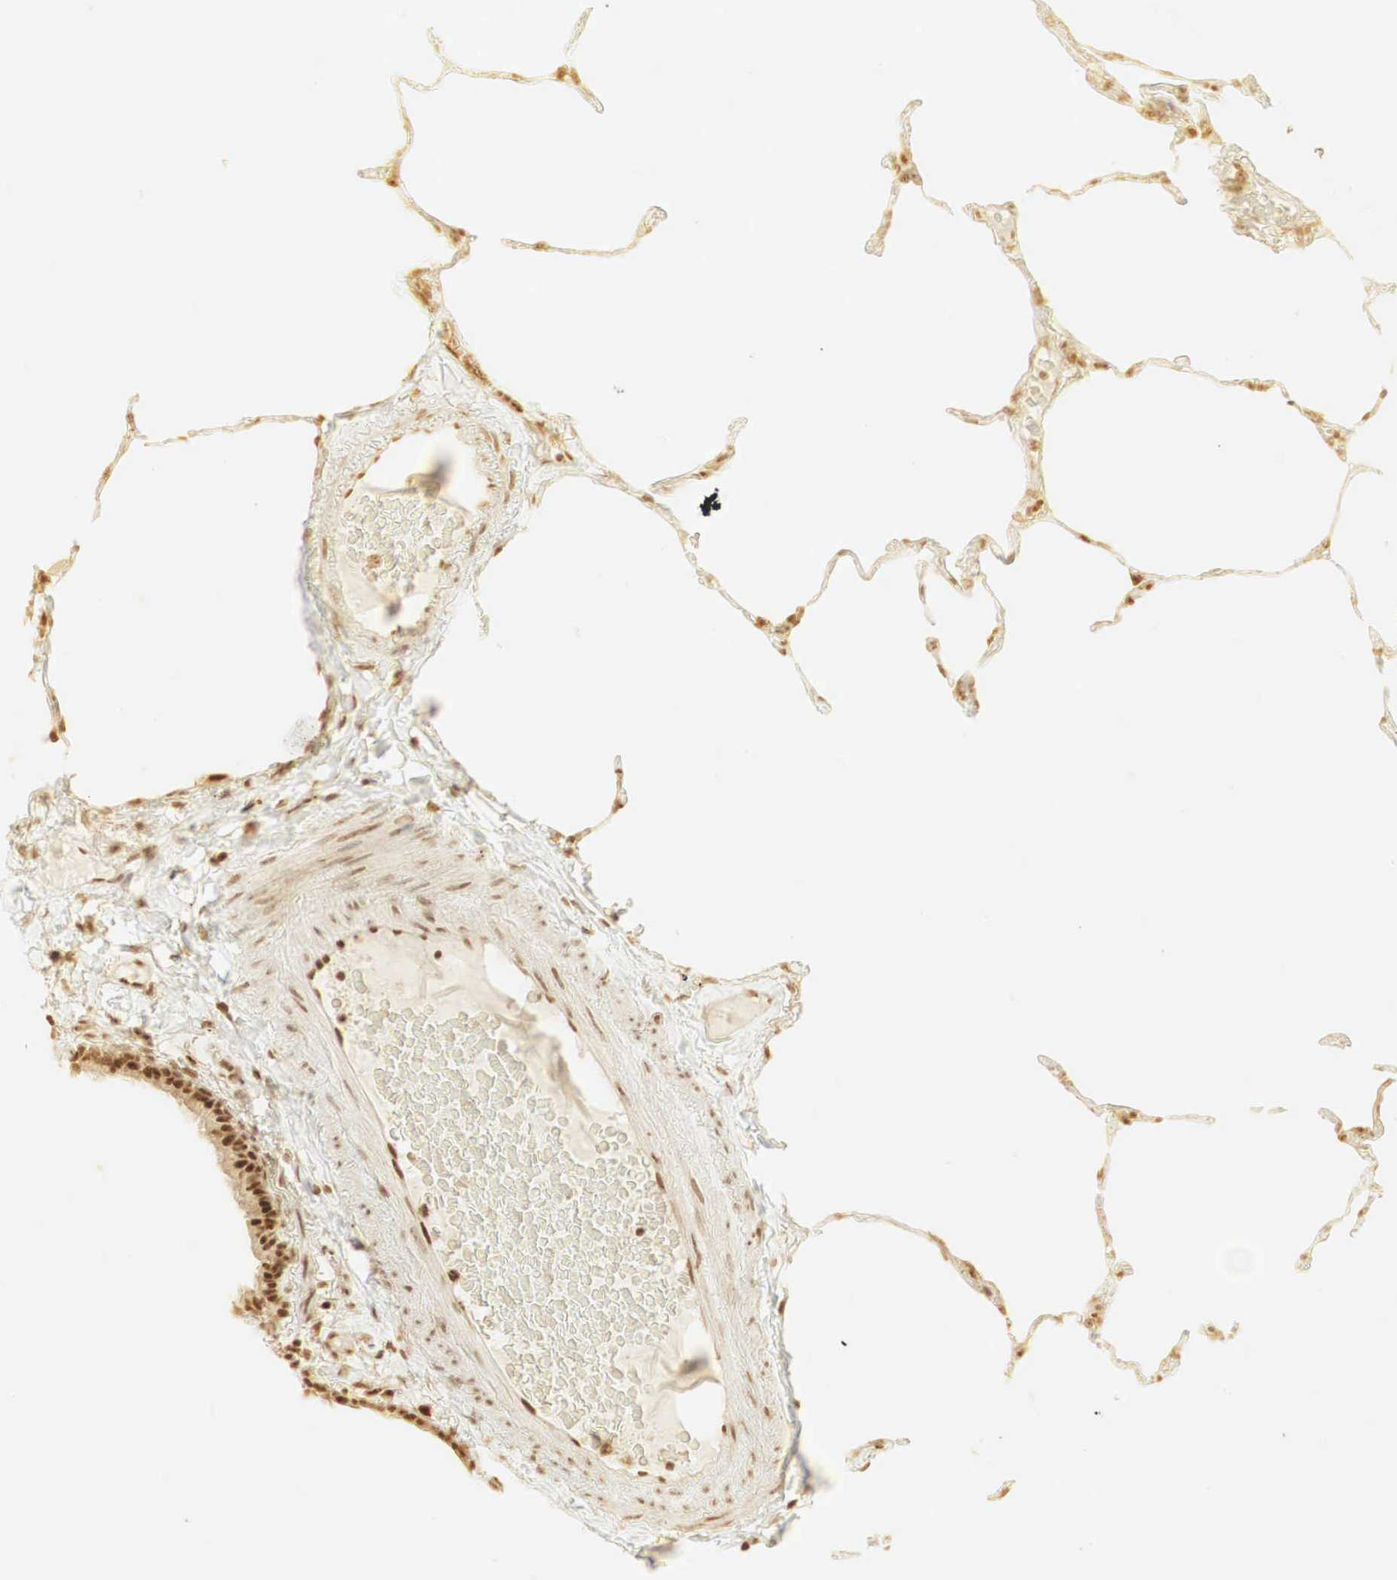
{"staining": {"intensity": "strong", "quantity": ">75%", "location": "cytoplasmic/membranous,nuclear"}, "tissue": "lung", "cell_type": "Alveolar cells", "image_type": "normal", "snomed": [{"axis": "morphology", "description": "Normal tissue, NOS"}, {"axis": "topography", "description": "Lung"}], "caption": "IHC micrograph of unremarkable lung stained for a protein (brown), which displays high levels of strong cytoplasmic/membranous,nuclear staining in about >75% of alveolar cells.", "gene": "RNF113A", "patient": {"sex": "female", "age": 75}}